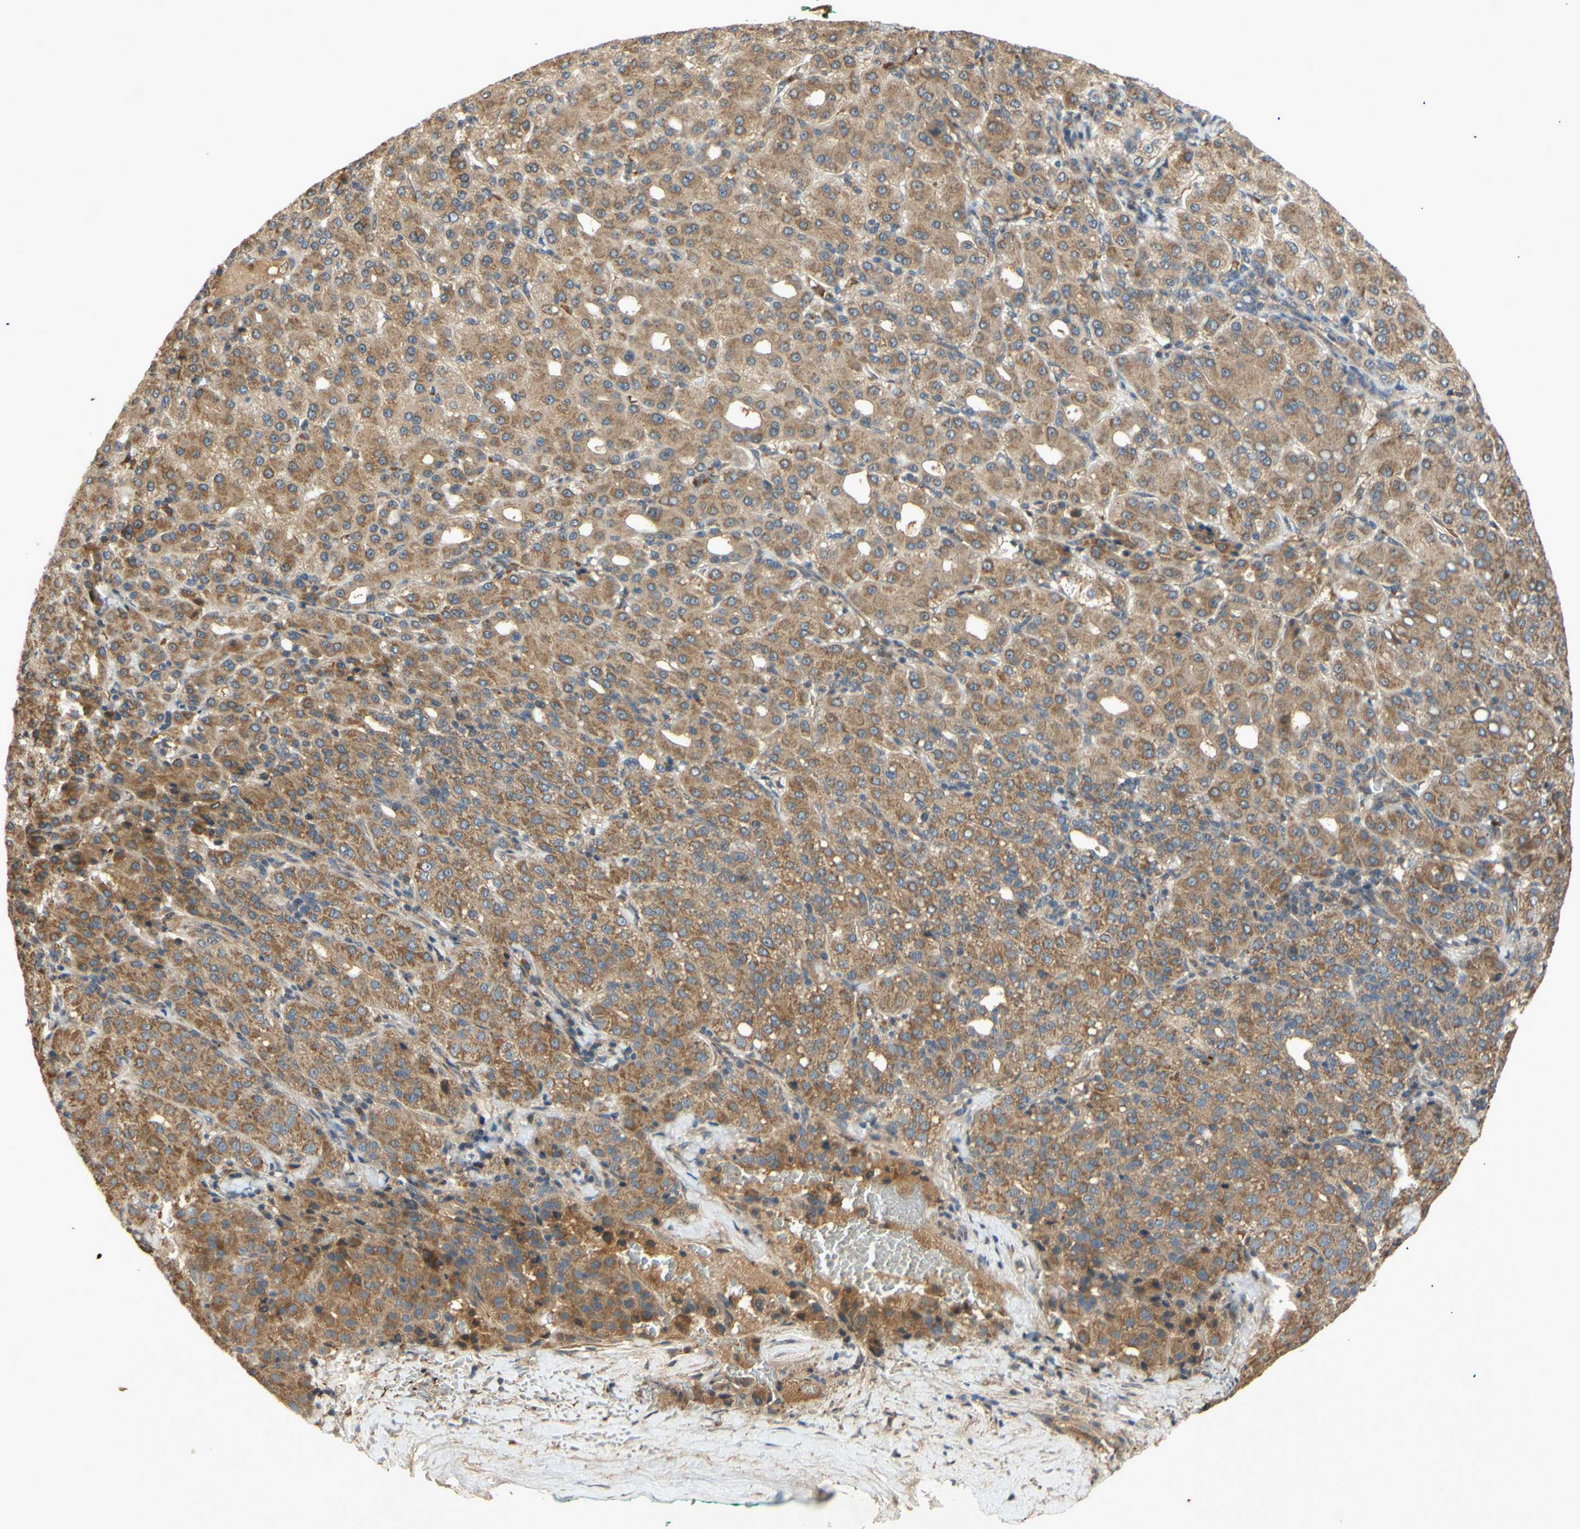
{"staining": {"intensity": "moderate", "quantity": ">75%", "location": "cytoplasmic/membranous"}, "tissue": "liver cancer", "cell_type": "Tumor cells", "image_type": "cancer", "snomed": [{"axis": "morphology", "description": "Carcinoma, Hepatocellular, NOS"}, {"axis": "topography", "description": "Liver"}], "caption": "Moderate cytoplasmic/membranous protein positivity is present in approximately >75% of tumor cells in liver cancer.", "gene": "PKN1", "patient": {"sex": "male", "age": 65}}